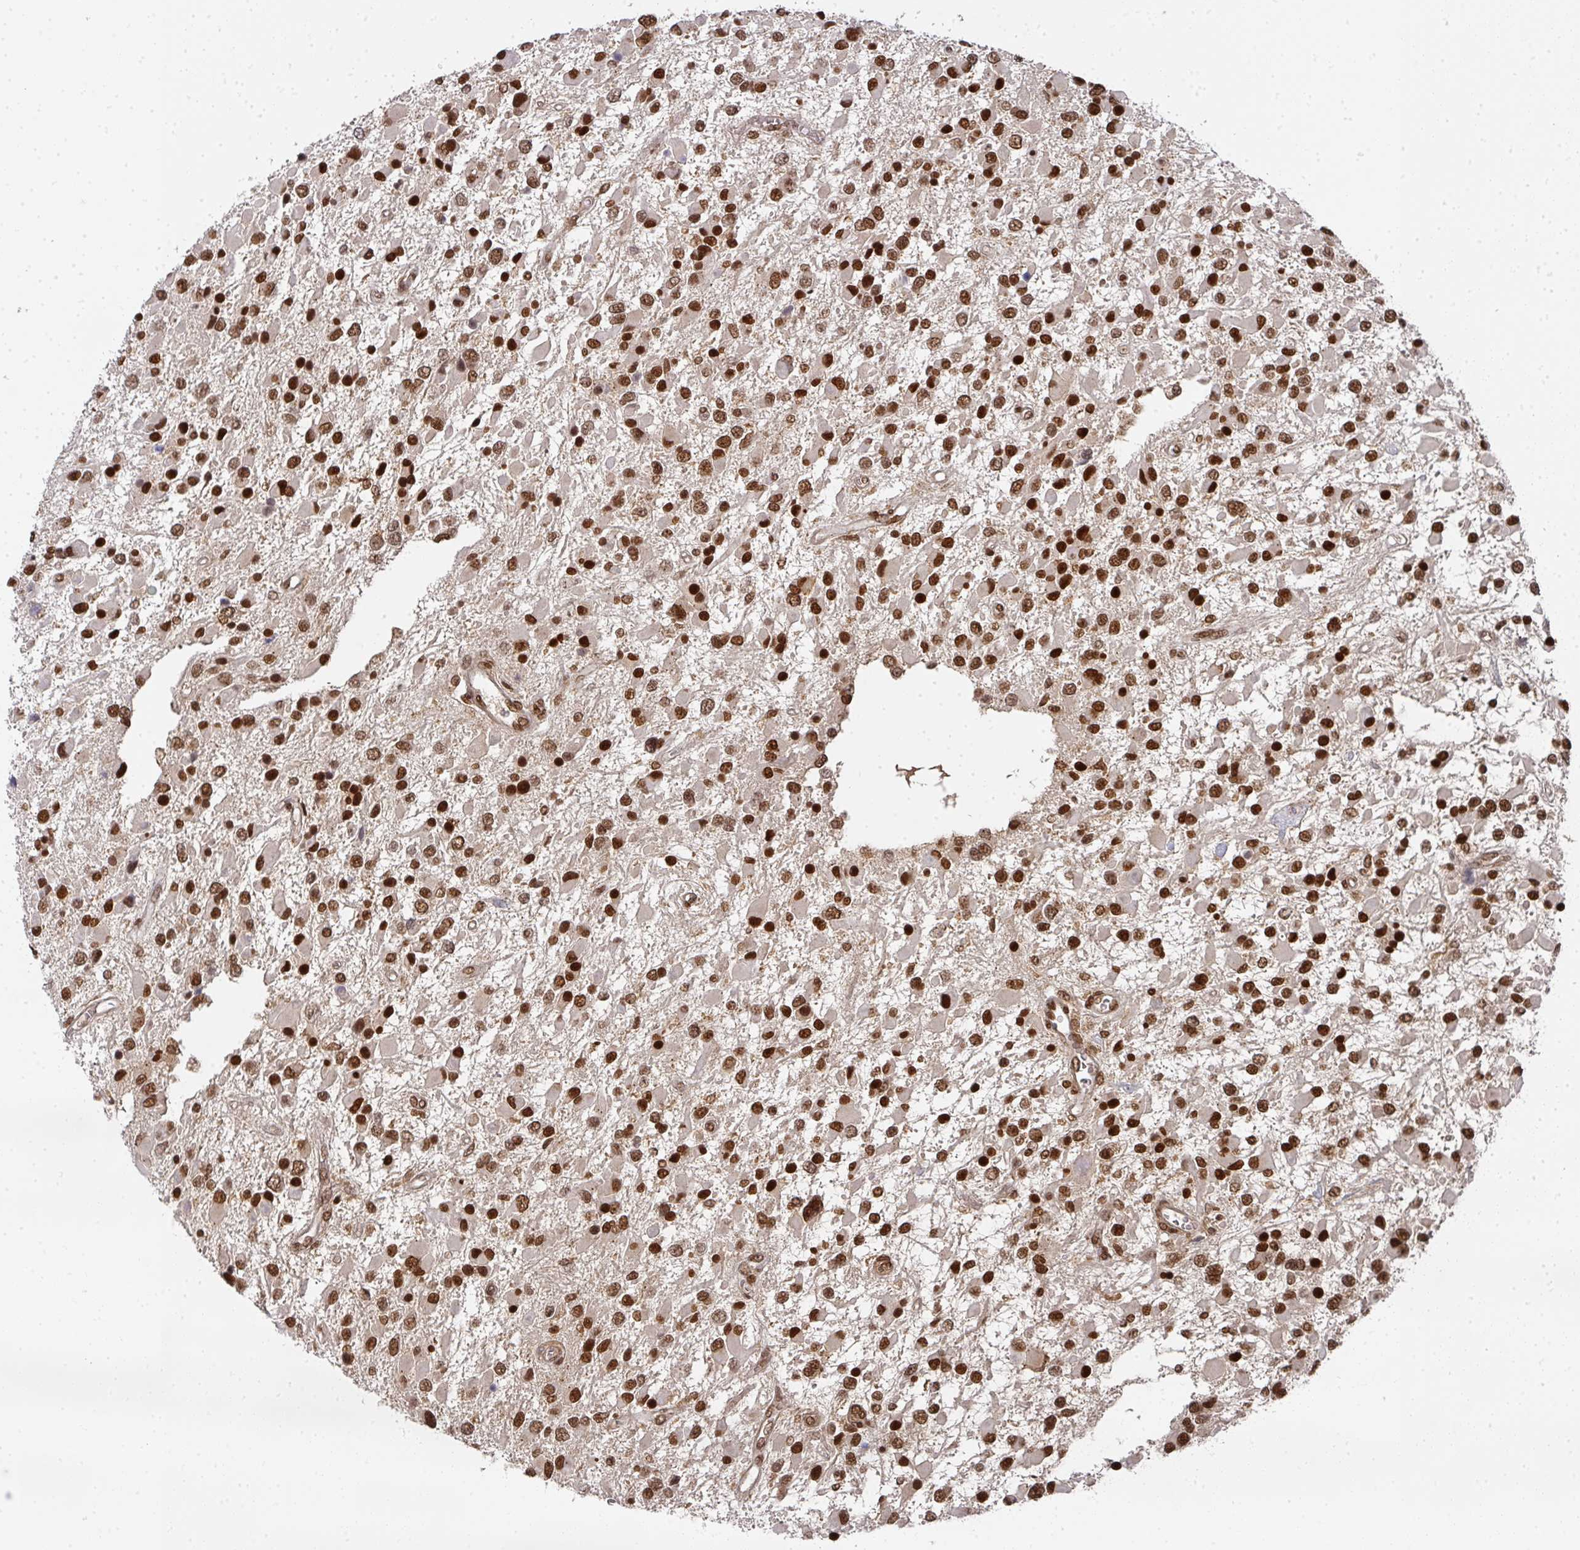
{"staining": {"intensity": "strong", "quantity": ">75%", "location": "nuclear"}, "tissue": "glioma", "cell_type": "Tumor cells", "image_type": "cancer", "snomed": [{"axis": "morphology", "description": "Glioma, malignant, High grade"}, {"axis": "topography", "description": "Brain"}], "caption": "Protein expression analysis of human high-grade glioma (malignant) reveals strong nuclear expression in about >75% of tumor cells. (Brightfield microscopy of DAB IHC at high magnification).", "gene": "DIDO1", "patient": {"sex": "male", "age": 53}}